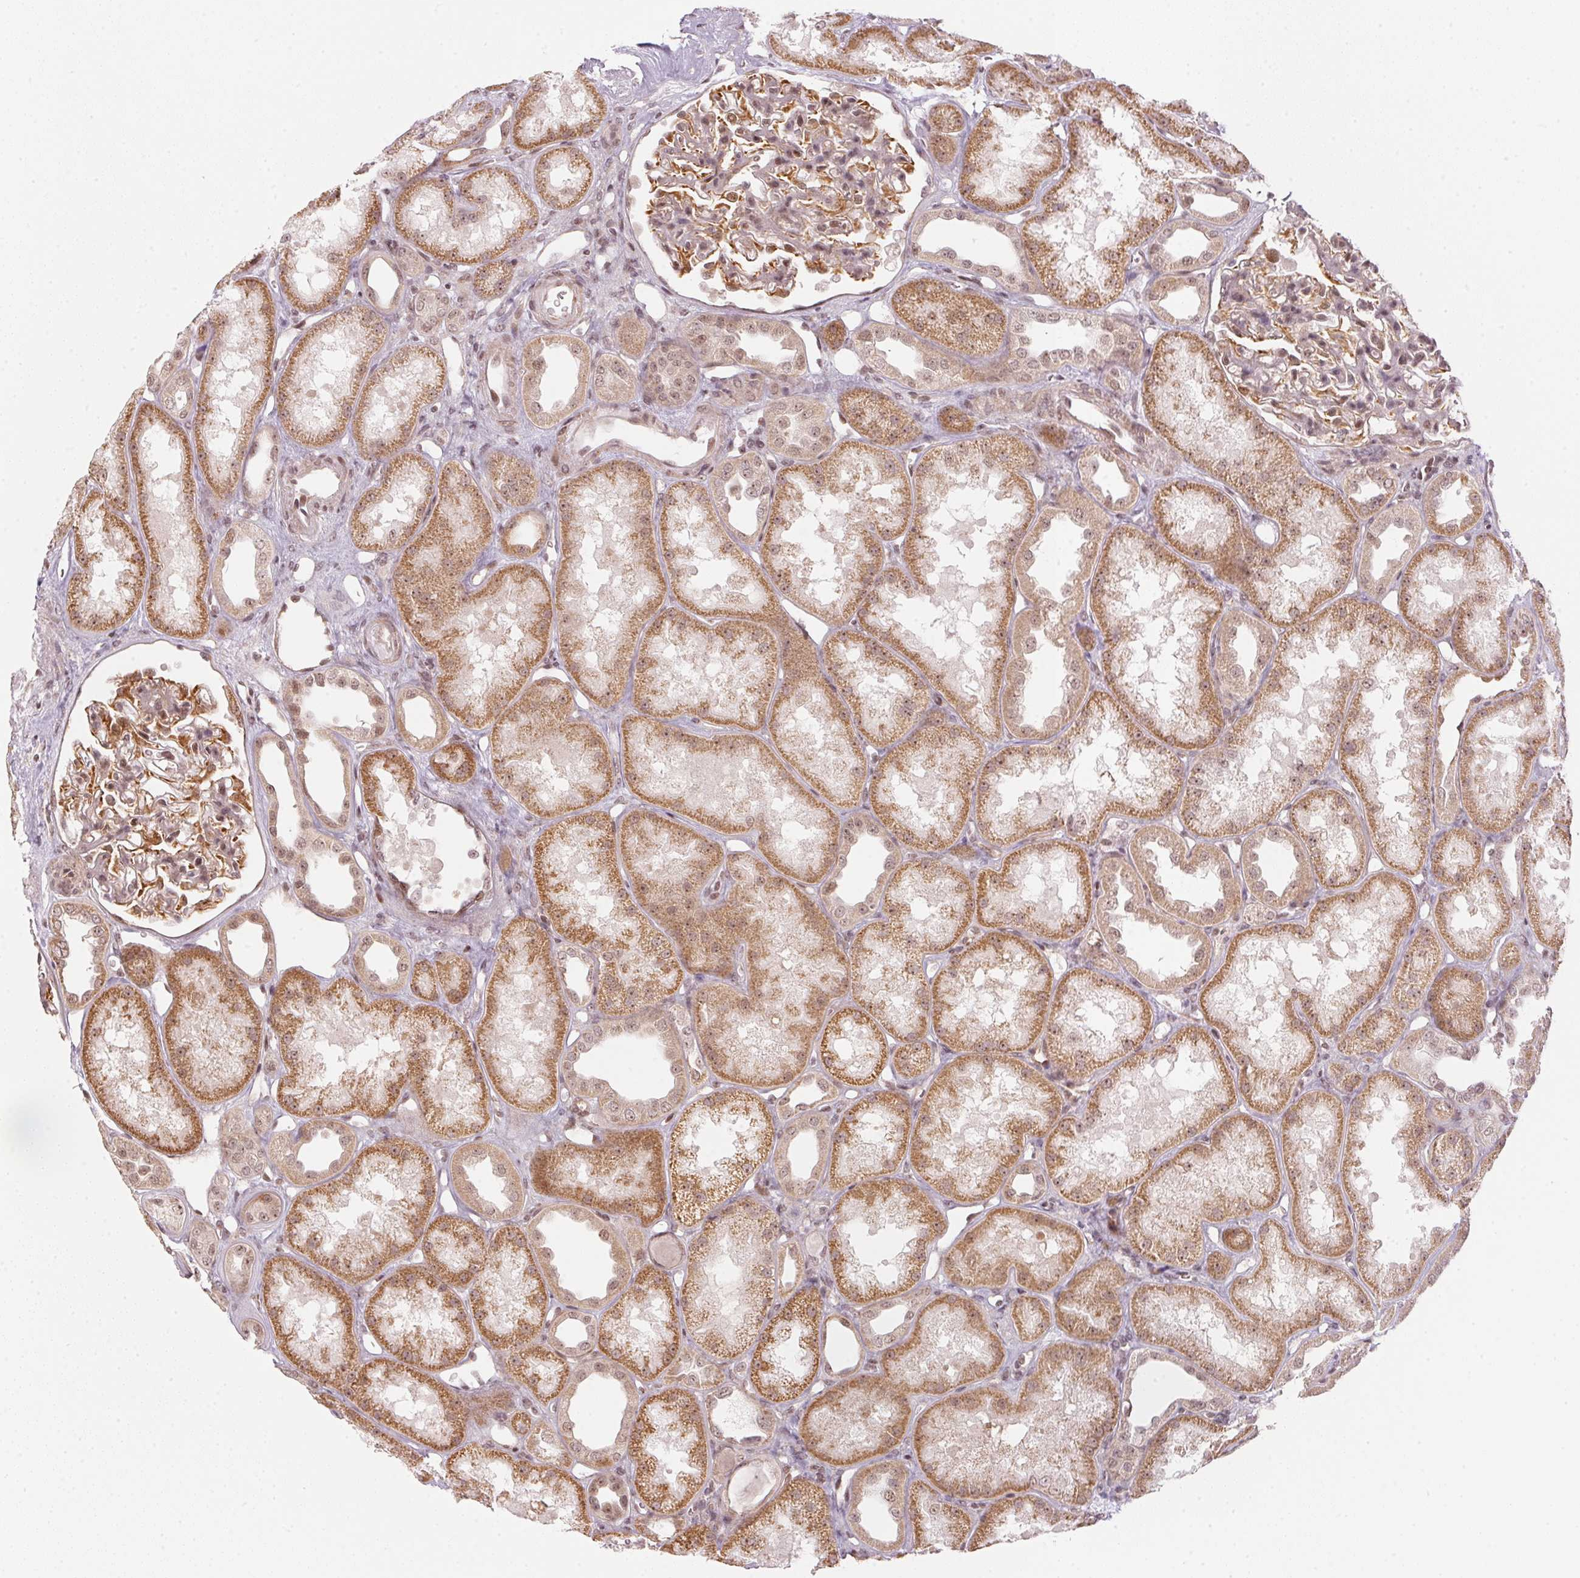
{"staining": {"intensity": "moderate", "quantity": "25%-75%", "location": "cytoplasmic/membranous,nuclear"}, "tissue": "kidney", "cell_type": "Cells in glomeruli", "image_type": "normal", "snomed": [{"axis": "morphology", "description": "Normal tissue, NOS"}, {"axis": "topography", "description": "Kidney"}], "caption": "Benign kidney displays moderate cytoplasmic/membranous,nuclear positivity in about 25%-75% of cells in glomeruli, visualized by immunohistochemistry. Nuclei are stained in blue.", "gene": "KAT6A", "patient": {"sex": "male", "age": 61}}